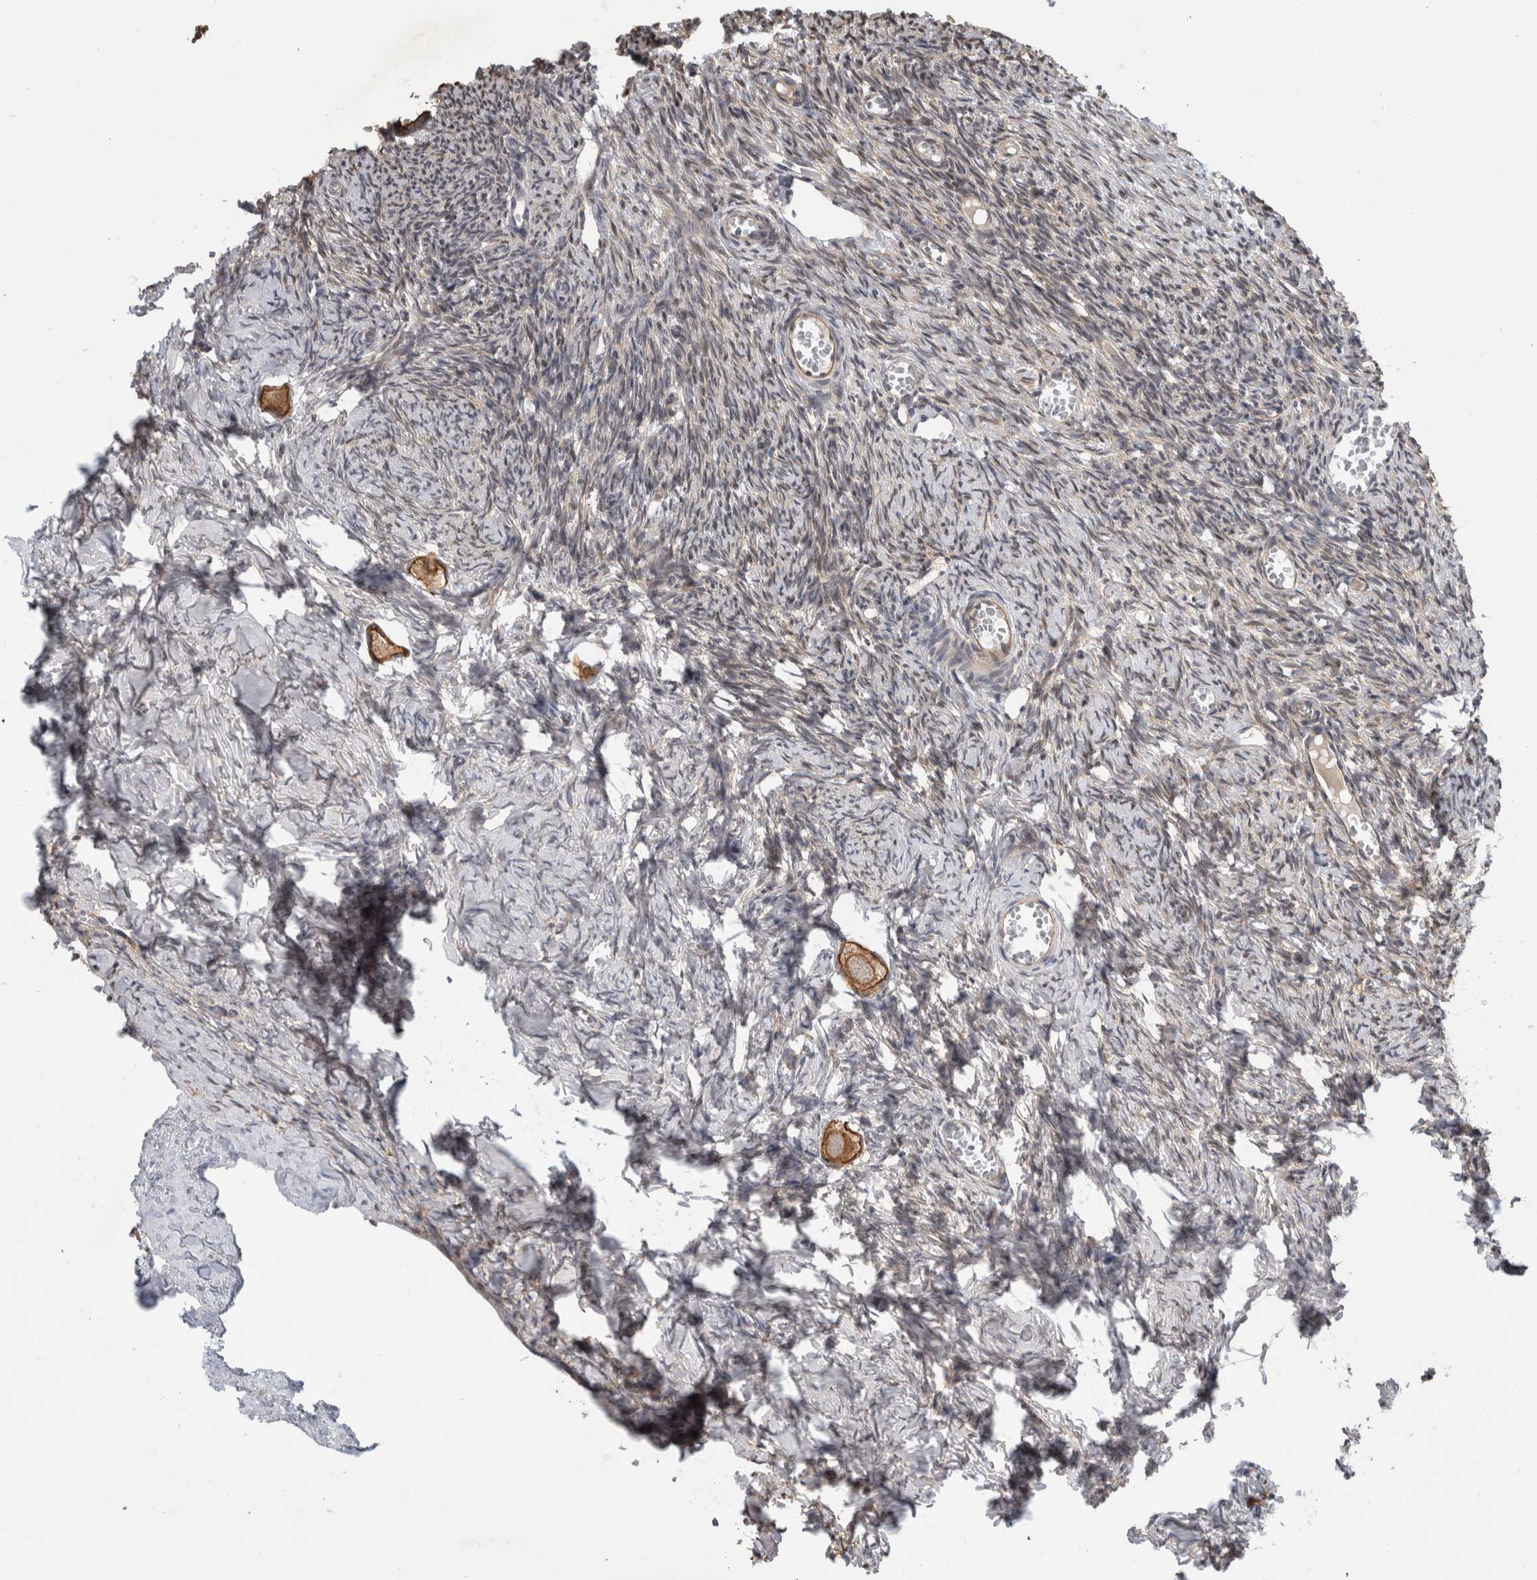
{"staining": {"intensity": "moderate", "quantity": ">75%", "location": "cytoplasmic/membranous"}, "tissue": "ovary", "cell_type": "Follicle cells", "image_type": "normal", "snomed": [{"axis": "morphology", "description": "Normal tissue, NOS"}, {"axis": "topography", "description": "Ovary"}], "caption": "Follicle cells reveal medium levels of moderate cytoplasmic/membranous positivity in approximately >75% of cells in unremarkable ovary.", "gene": "PARP6", "patient": {"sex": "female", "age": 27}}